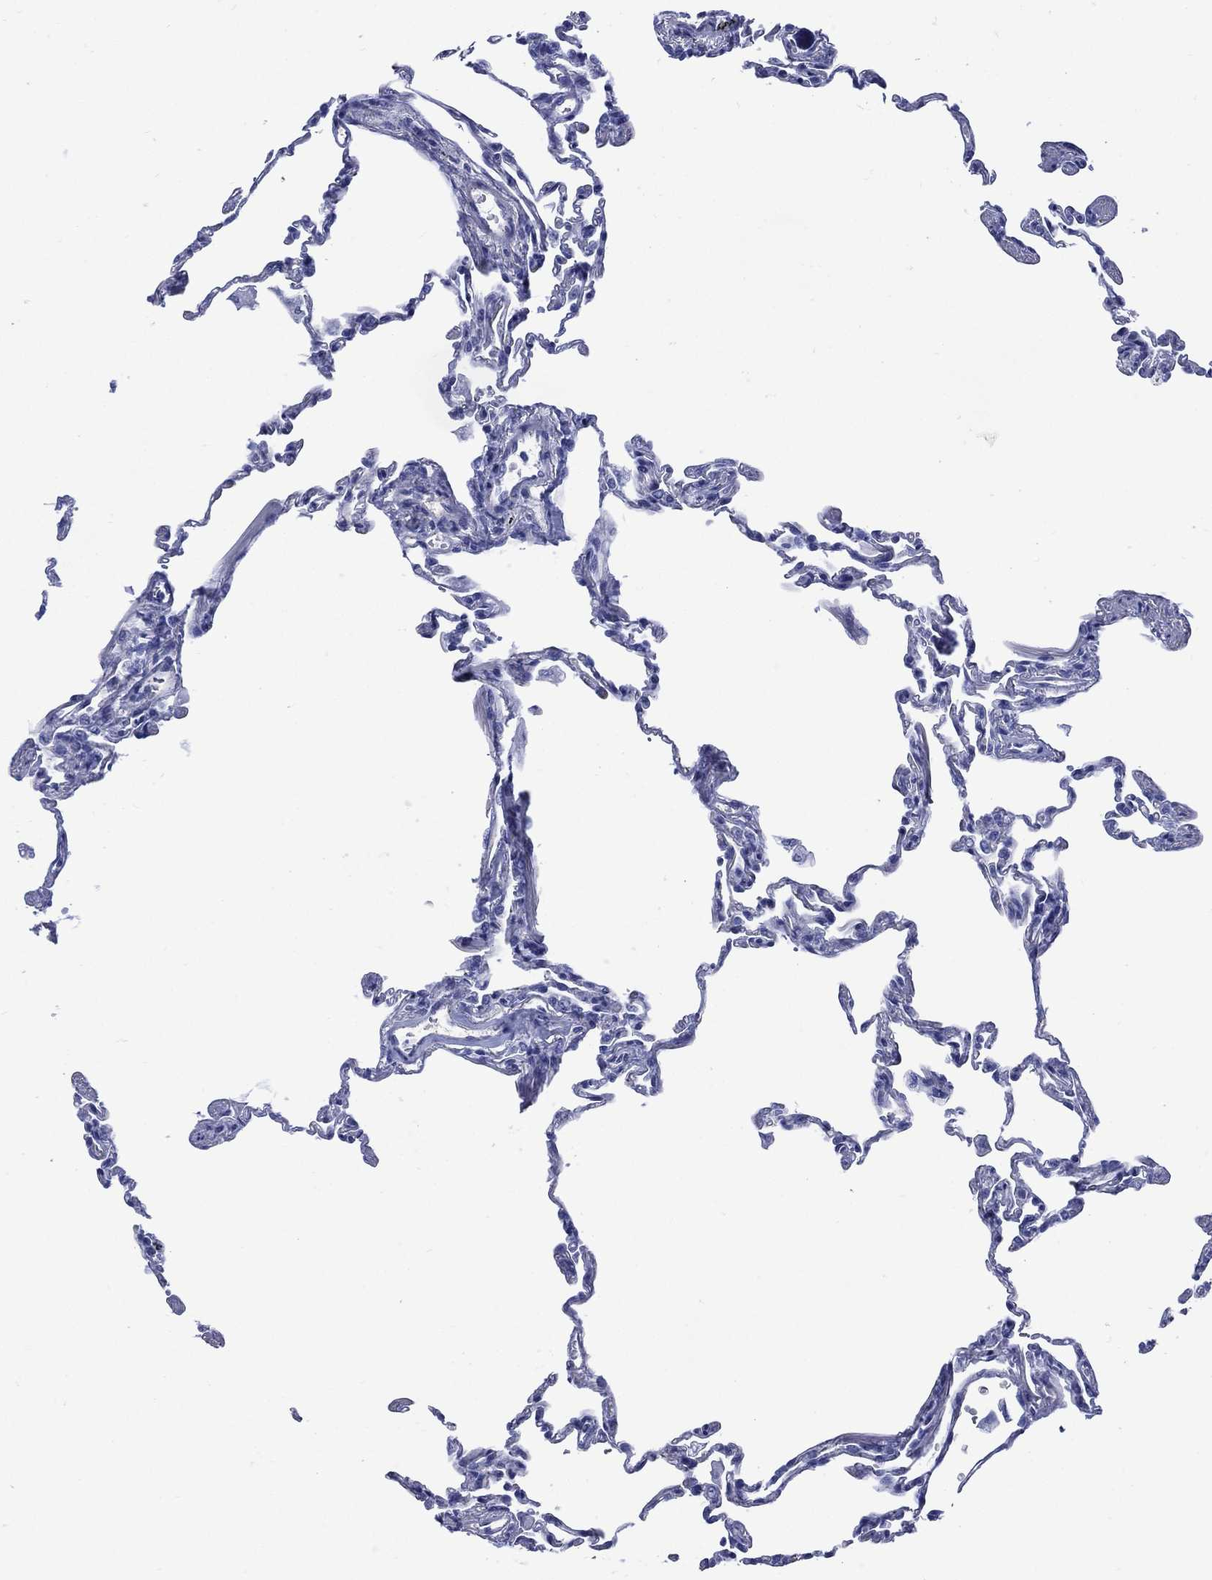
{"staining": {"intensity": "negative", "quantity": "none", "location": "none"}, "tissue": "lung", "cell_type": "Alveolar cells", "image_type": "normal", "snomed": [{"axis": "morphology", "description": "Normal tissue, NOS"}, {"axis": "topography", "description": "Lung"}], "caption": "Immunohistochemistry of normal human lung displays no expression in alveolar cells. (Stains: DAB IHC with hematoxylin counter stain, Microscopy: brightfield microscopy at high magnification).", "gene": "SHCBP1L", "patient": {"sex": "female", "age": 57}}